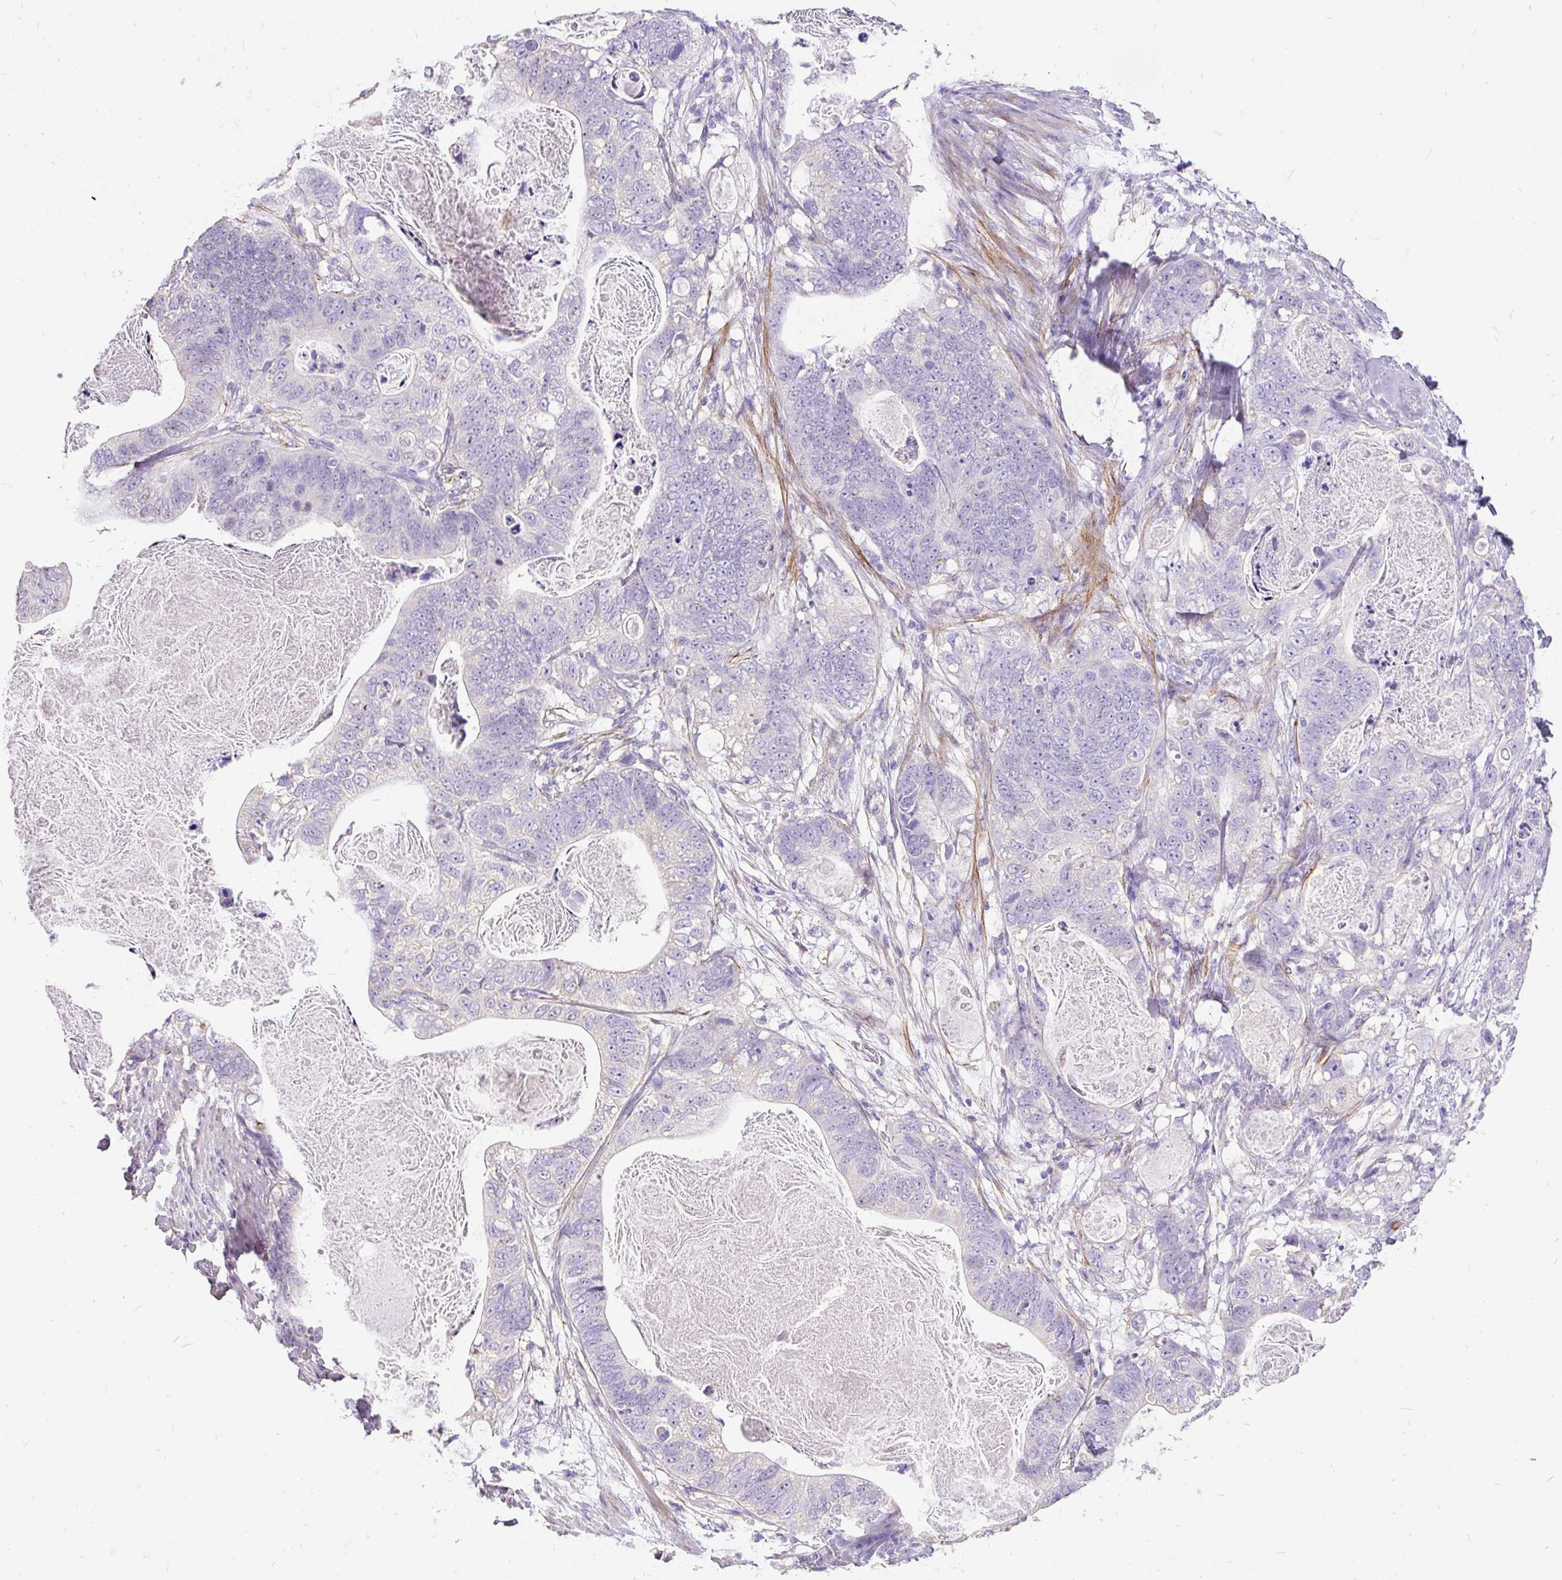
{"staining": {"intensity": "negative", "quantity": "none", "location": "none"}, "tissue": "stomach cancer", "cell_type": "Tumor cells", "image_type": "cancer", "snomed": [{"axis": "morphology", "description": "Normal tissue, NOS"}, {"axis": "morphology", "description": "Adenocarcinoma, NOS"}, {"axis": "topography", "description": "Stomach"}], "caption": "High magnification brightfield microscopy of adenocarcinoma (stomach) stained with DAB (3,3'-diaminobenzidine) (brown) and counterstained with hematoxylin (blue): tumor cells show no significant staining.", "gene": "GBX1", "patient": {"sex": "female", "age": 89}}